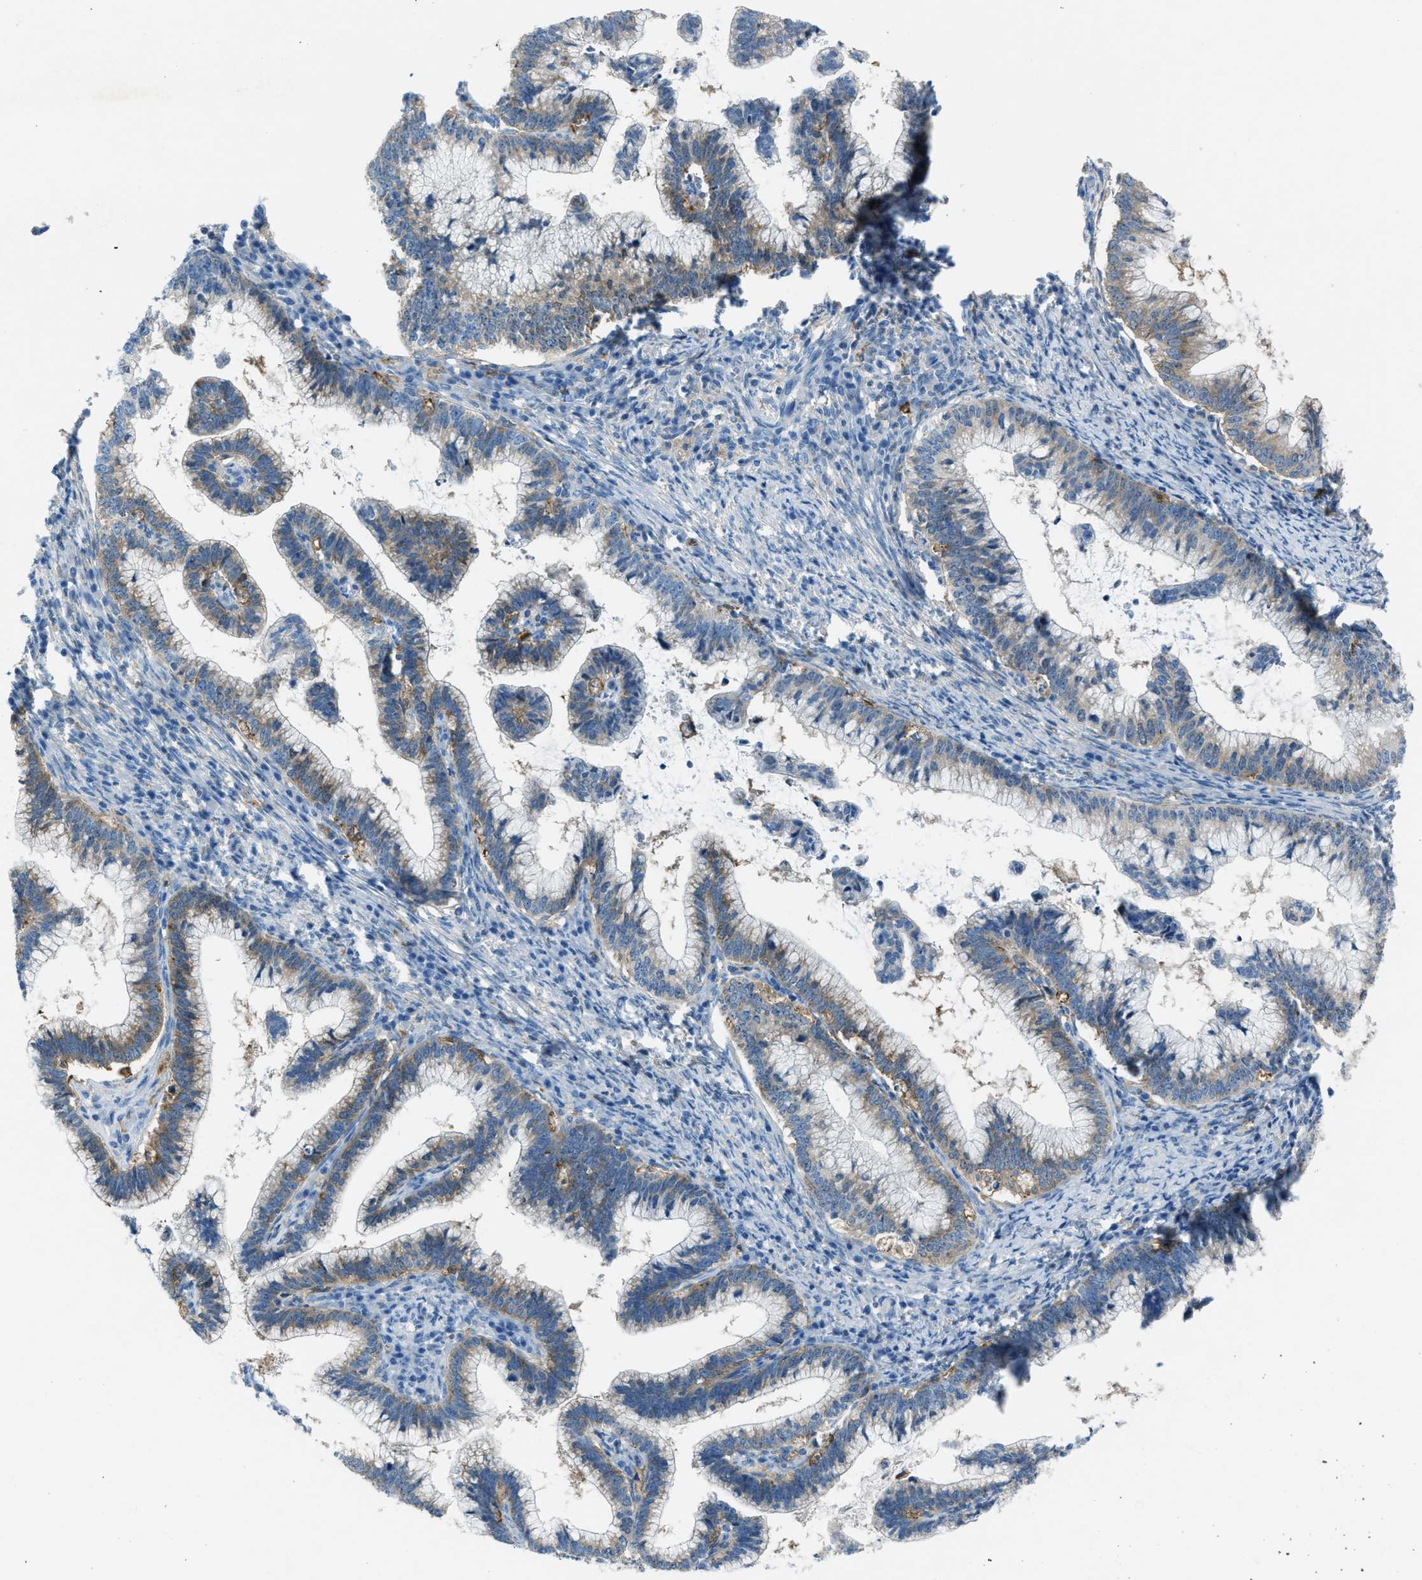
{"staining": {"intensity": "weak", "quantity": "25%-75%", "location": "cytoplasmic/membranous"}, "tissue": "cervical cancer", "cell_type": "Tumor cells", "image_type": "cancer", "snomed": [{"axis": "morphology", "description": "Adenocarcinoma, NOS"}, {"axis": "topography", "description": "Cervix"}], "caption": "Weak cytoplasmic/membranous staining for a protein is identified in about 25%-75% of tumor cells of cervical cancer using IHC.", "gene": "MATCAP2", "patient": {"sex": "female", "age": 36}}